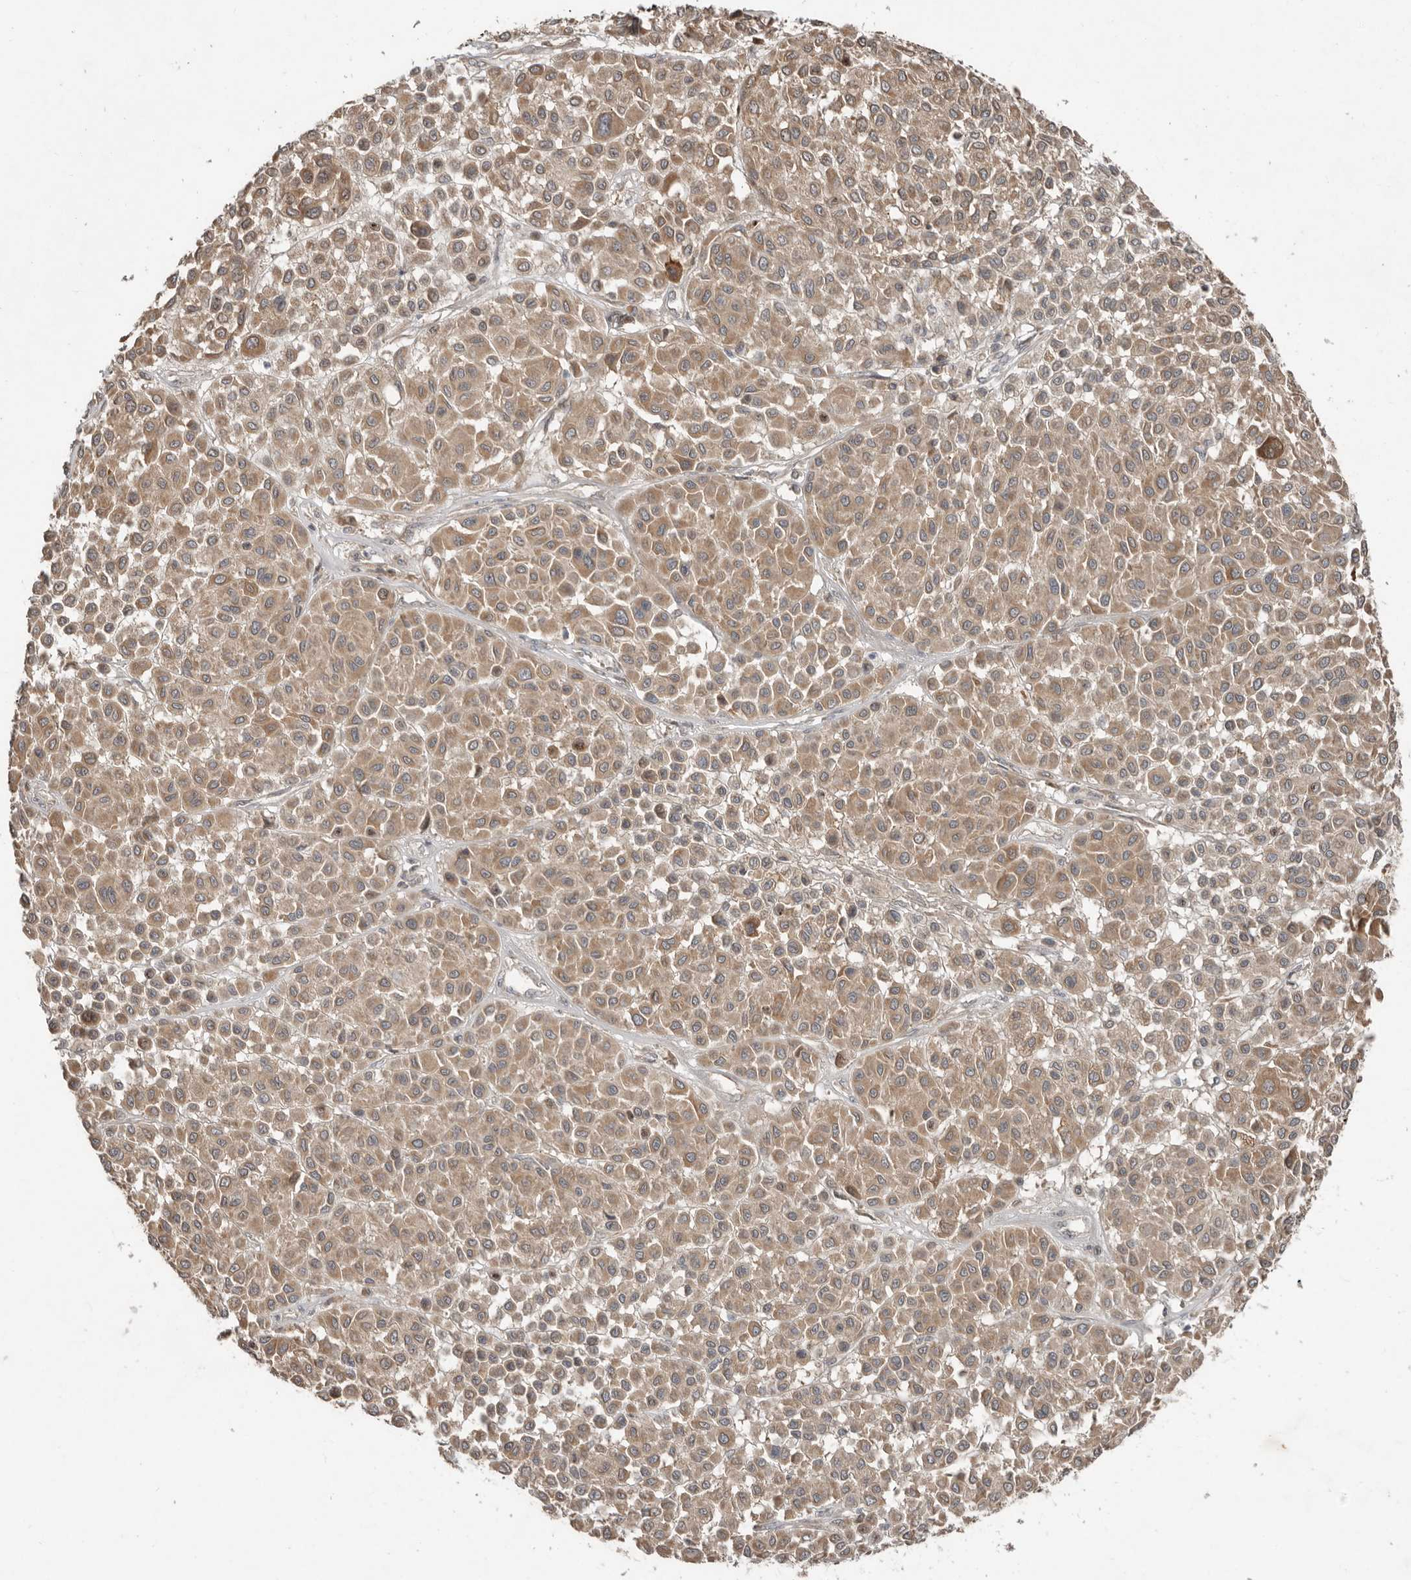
{"staining": {"intensity": "moderate", "quantity": ">75%", "location": "cytoplasmic/membranous"}, "tissue": "melanoma", "cell_type": "Tumor cells", "image_type": "cancer", "snomed": [{"axis": "morphology", "description": "Malignant melanoma, Metastatic site"}, {"axis": "topography", "description": "Soft tissue"}], "caption": "A brown stain shows moderate cytoplasmic/membranous expression of a protein in malignant melanoma (metastatic site) tumor cells.", "gene": "SLC6A7", "patient": {"sex": "male", "age": 41}}